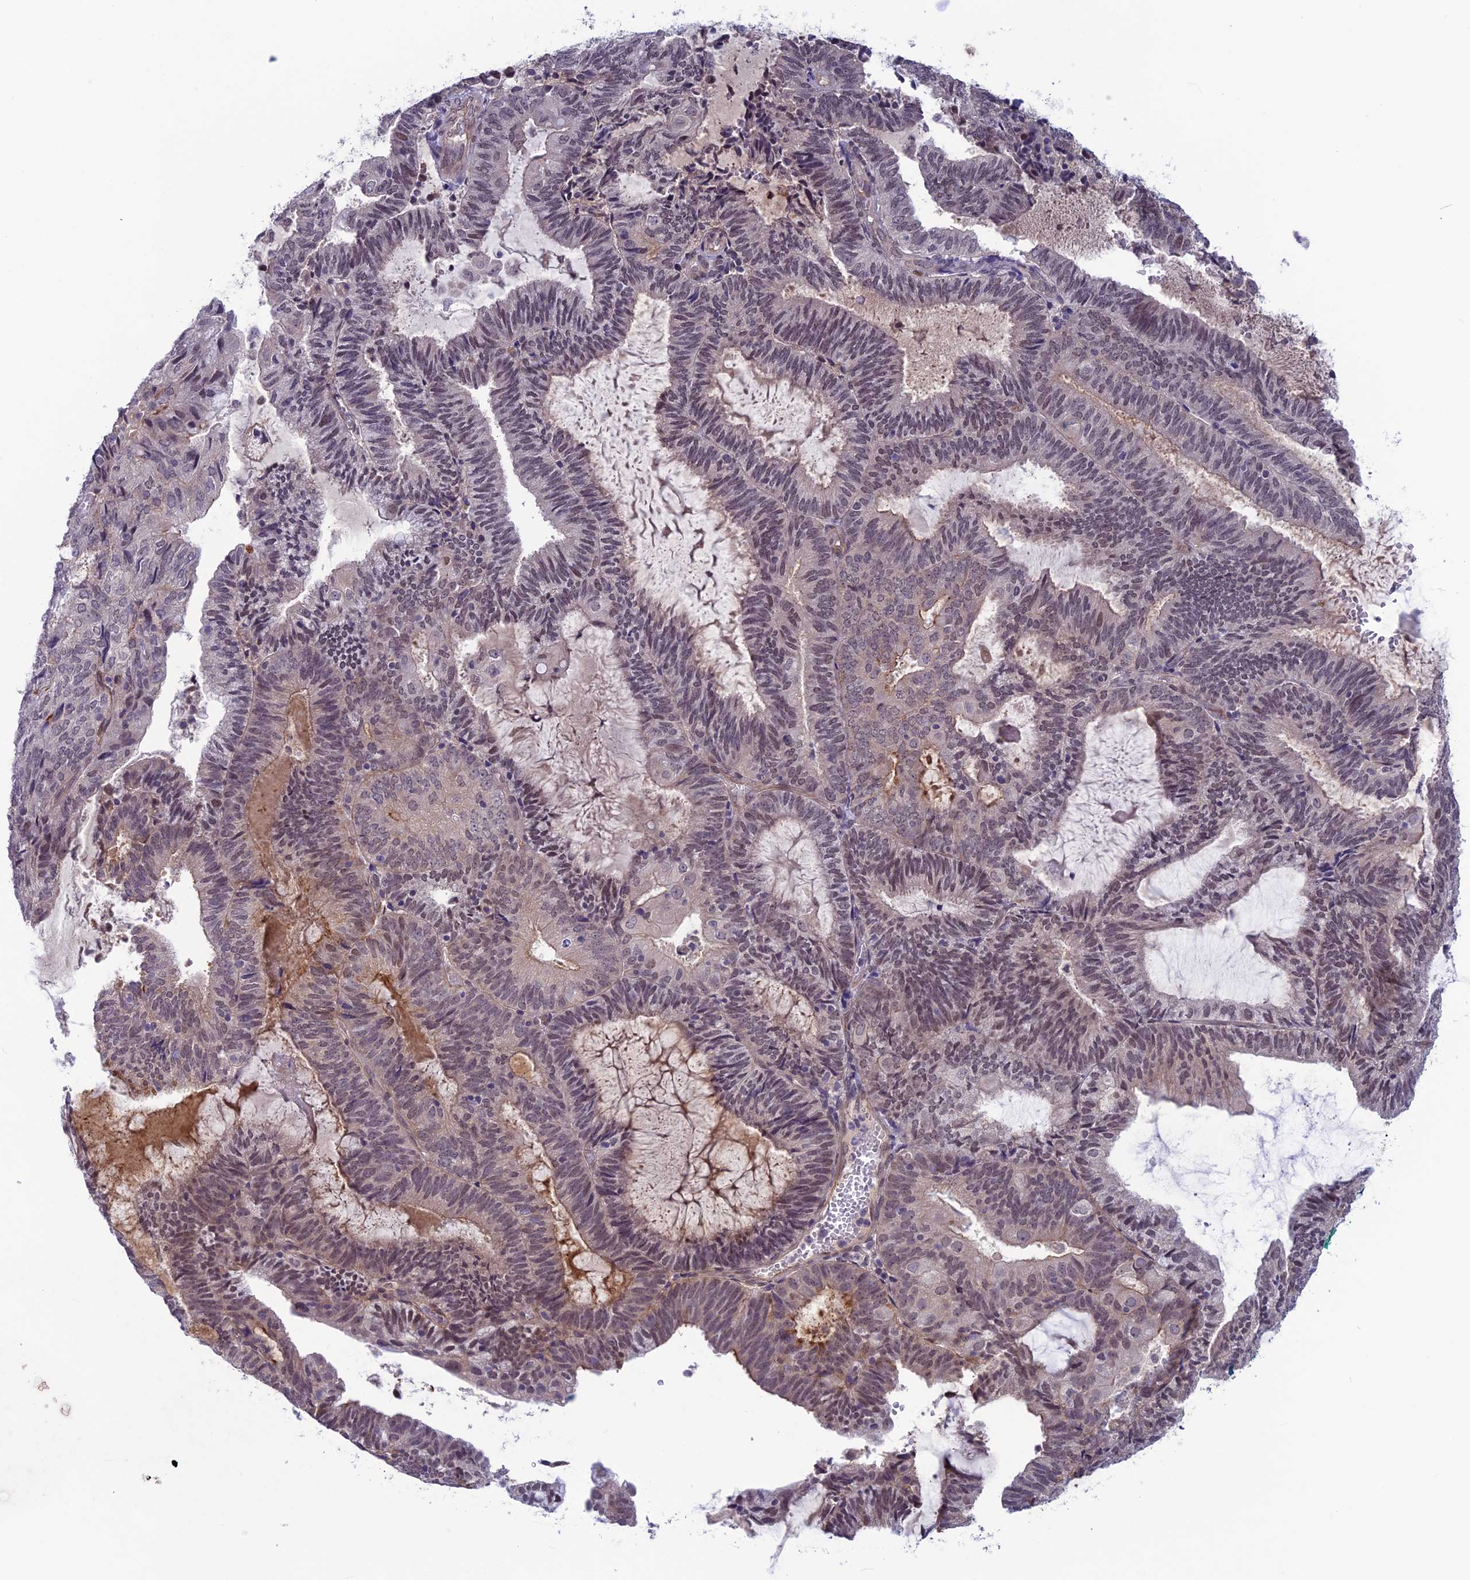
{"staining": {"intensity": "negative", "quantity": "none", "location": "none"}, "tissue": "endometrial cancer", "cell_type": "Tumor cells", "image_type": "cancer", "snomed": [{"axis": "morphology", "description": "Adenocarcinoma, NOS"}, {"axis": "topography", "description": "Endometrium"}], "caption": "Immunohistochemical staining of endometrial cancer exhibits no significant positivity in tumor cells.", "gene": "FKBPL", "patient": {"sex": "female", "age": 81}}